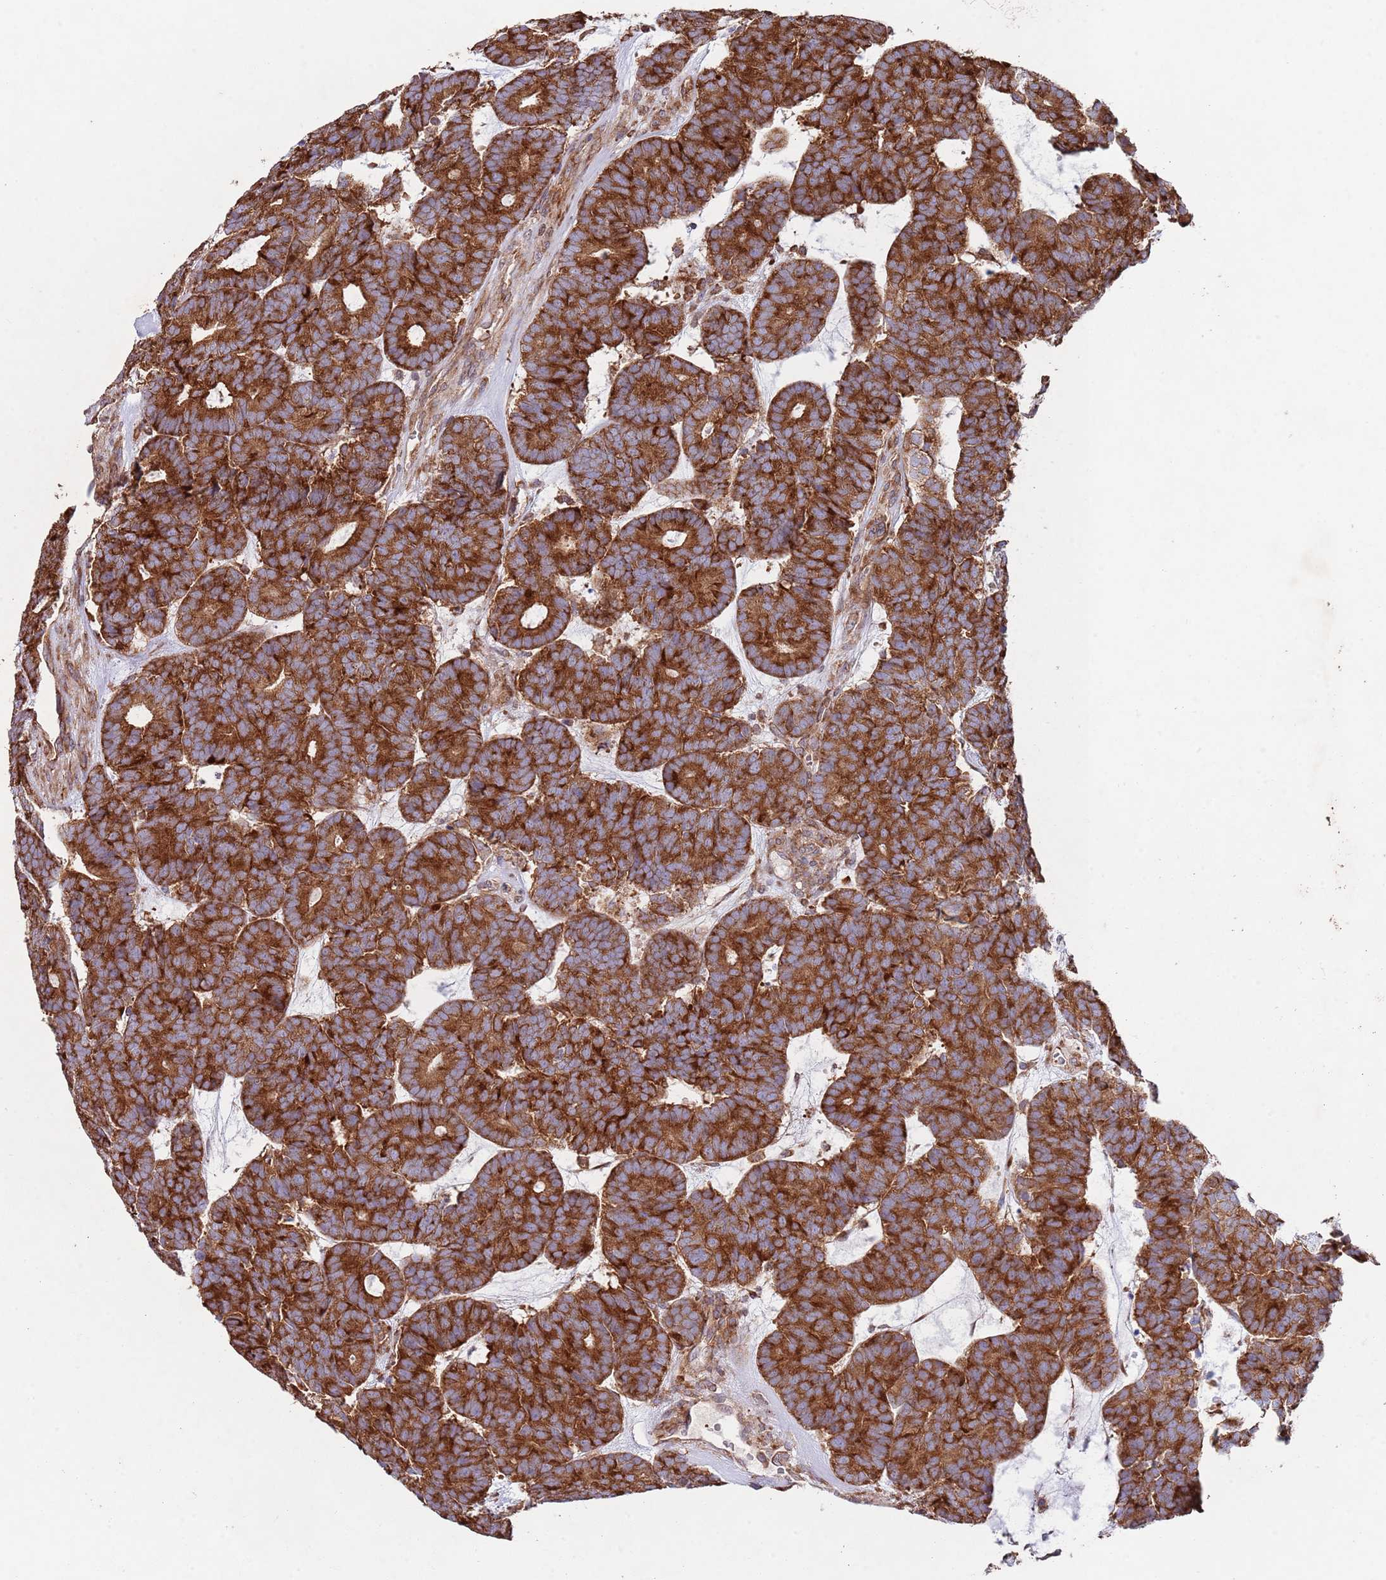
{"staining": {"intensity": "strong", "quantity": ">75%", "location": "cytoplasmic/membranous"}, "tissue": "head and neck cancer", "cell_type": "Tumor cells", "image_type": "cancer", "snomed": [{"axis": "morphology", "description": "Adenocarcinoma, NOS"}, {"axis": "topography", "description": "Head-Neck"}], "caption": "Head and neck cancer stained with immunohistochemistry (IHC) displays strong cytoplasmic/membranous positivity in about >75% of tumor cells. Nuclei are stained in blue.", "gene": "RNF19B", "patient": {"sex": "female", "age": 81}}